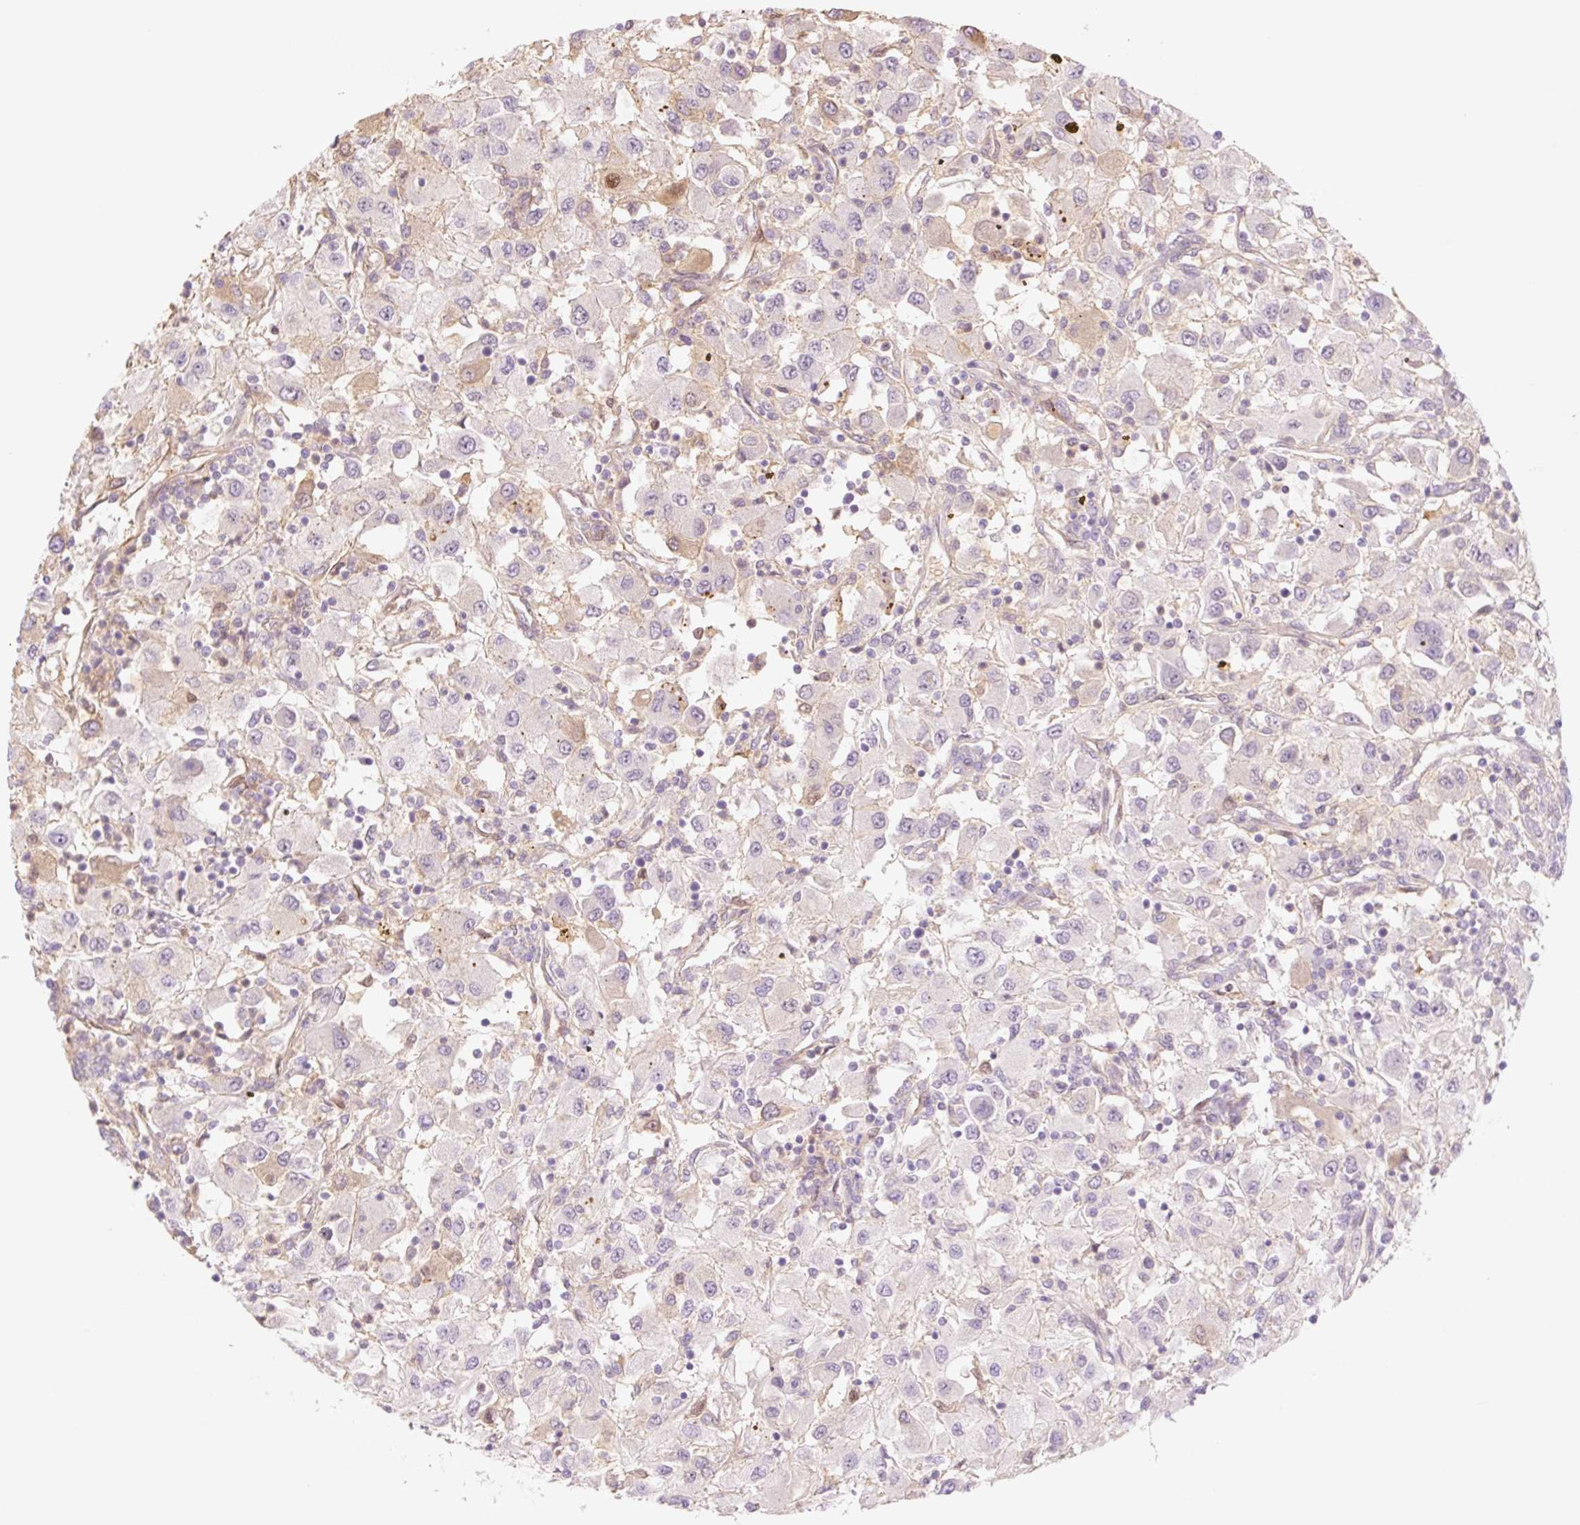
{"staining": {"intensity": "negative", "quantity": "none", "location": "none"}, "tissue": "renal cancer", "cell_type": "Tumor cells", "image_type": "cancer", "snomed": [{"axis": "morphology", "description": "Adenocarcinoma, NOS"}, {"axis": "topography", "description": "Kidney"}], "caption": "High power microscopy micrograph of an IHC micrograph of adenocarcinoma (renal), revealing no significant positivity in tumor cells.", "gene": "HEBP1", "patient": {"sex": "female", "age": 67}}